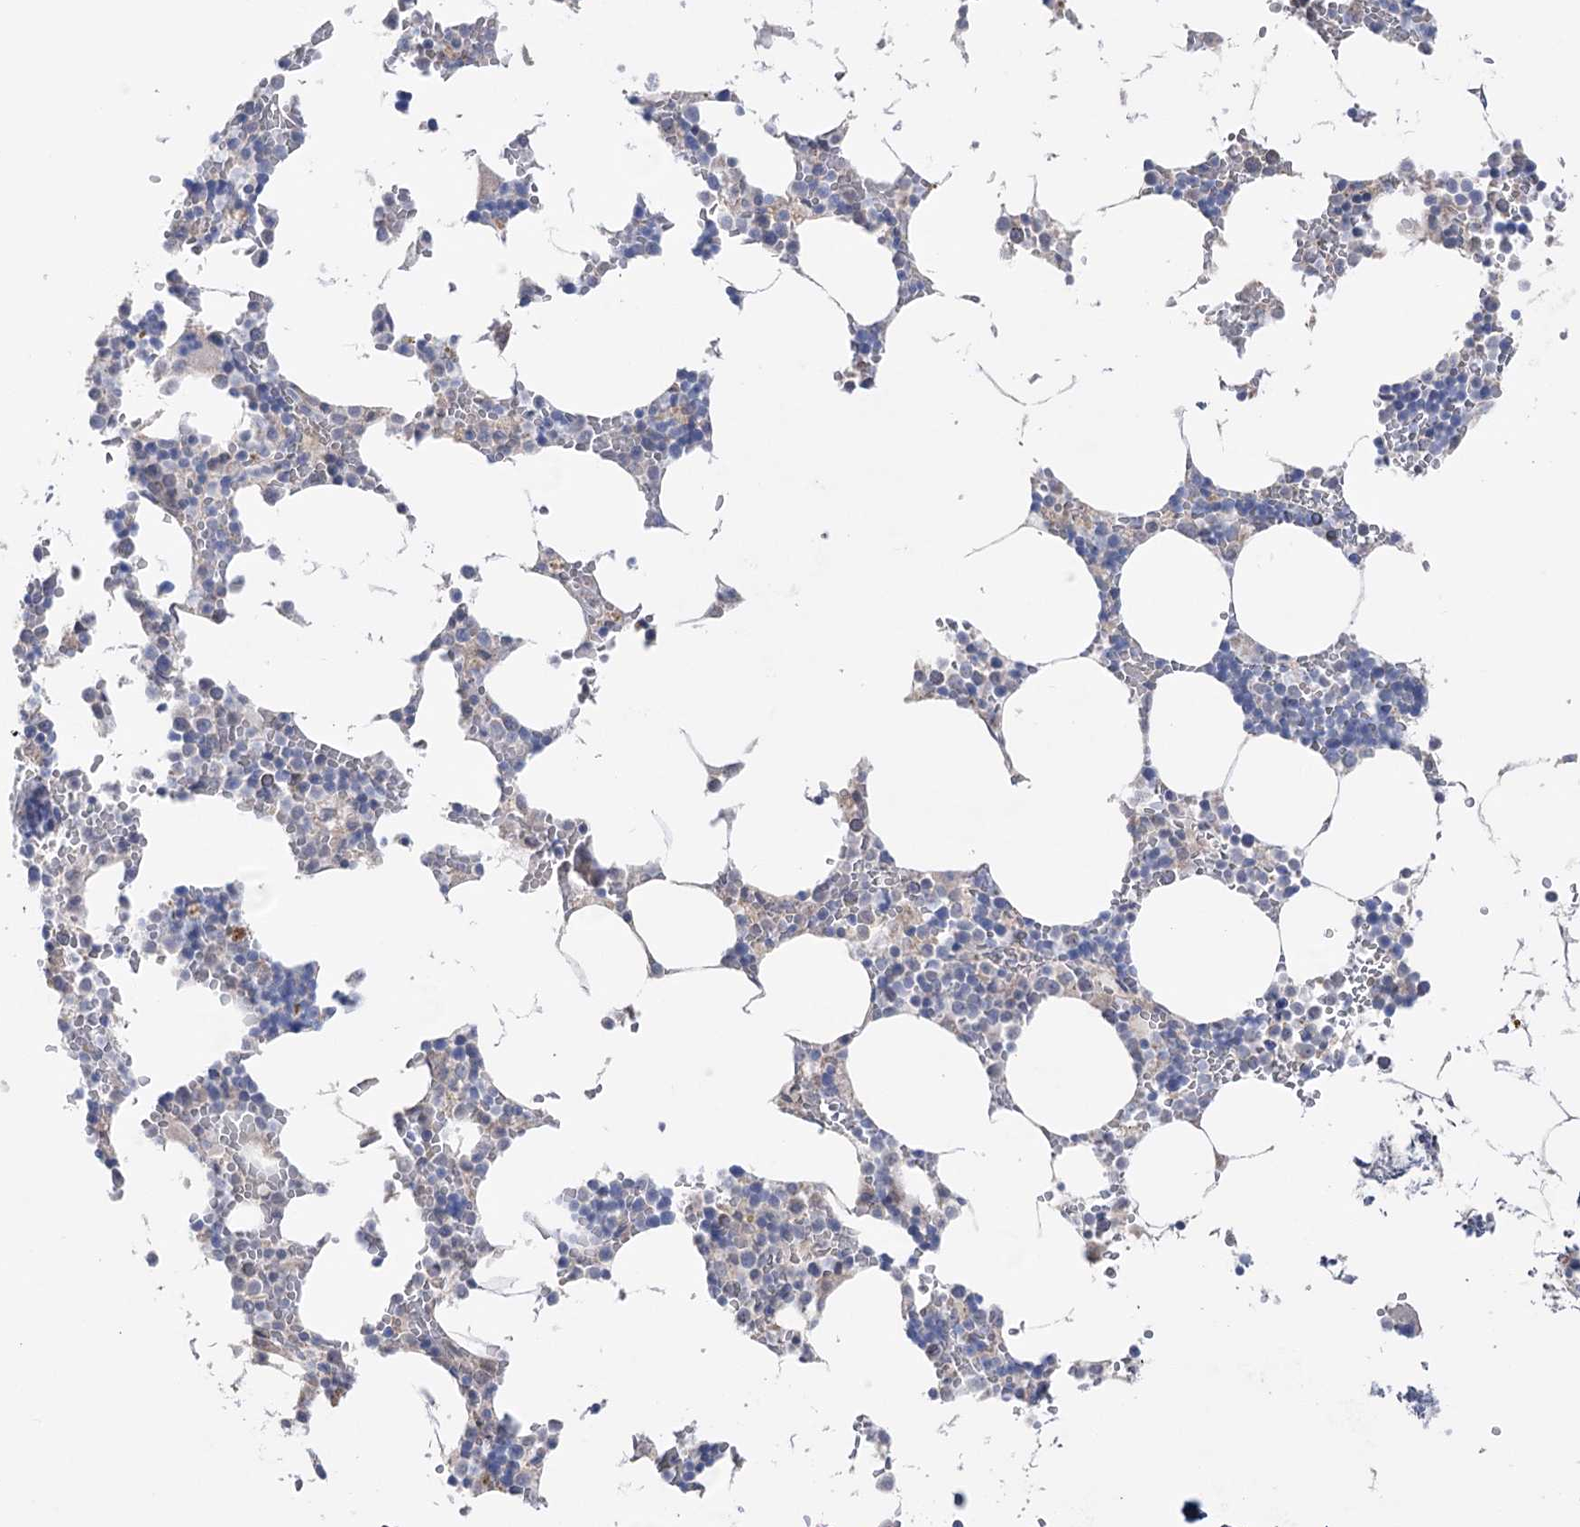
{"staining": {"intensity": "negative", "quantity": "none", "location": "none"}, "tissue": "bone marrow", "cell_type": "Hematopoietic cells", "image_type": "normal", "snomed": [{"axis": "morphology", "description": "Normal tissue, NOS"}, {"axis": "topography", "description": "Bone marrow"}], "caption": "A high-resolution image shows immunohistochemistry staining of benign bone marrow, which exhibits no significant expression in hematopoietic cells. Brightfield microscopy of immunohistochemistry (IHC) stained with DAB (3,3'-diaminobenzidine) (brown) and hematoxylin (blue), captured at high magnification.", "gene": "MTCH2", "patient": {"sex": "male", "age": 70}}